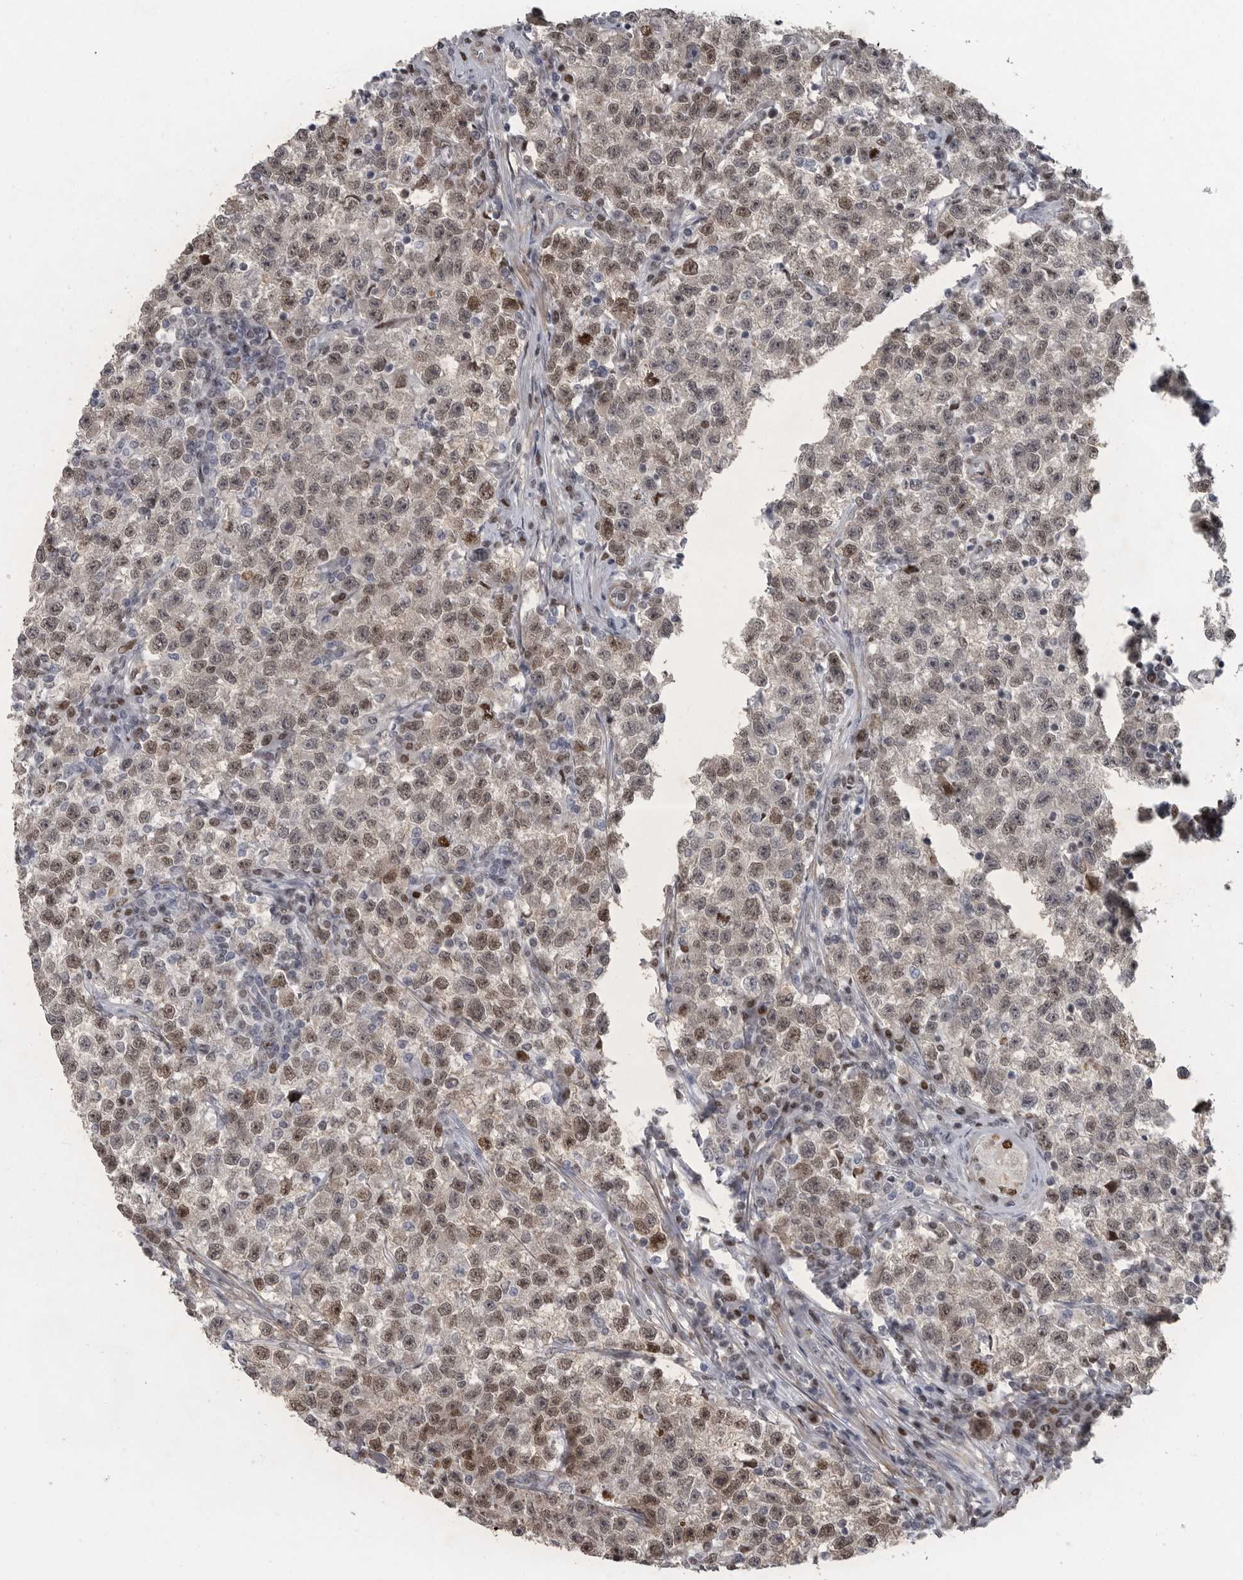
{"staining": {"intensity": "moderate", "quantity": ">75%", "location": "nuclear"}, "tissue": "testis cancer", "cell_type": "Tumor cells", "image_type": "cancer", "snomed": [{"axis": "morphology", "description": "Seminoma, NOS"}, {"axis": "topography", "description": "Testis"}], "caption": "Human testis cancer stained with a brown dye exhibits moderate nuclear positive expression in approximately >75% of tumor cells.", "gene": "HMGN3", "patient": {"sex": "male", "age": 22}}